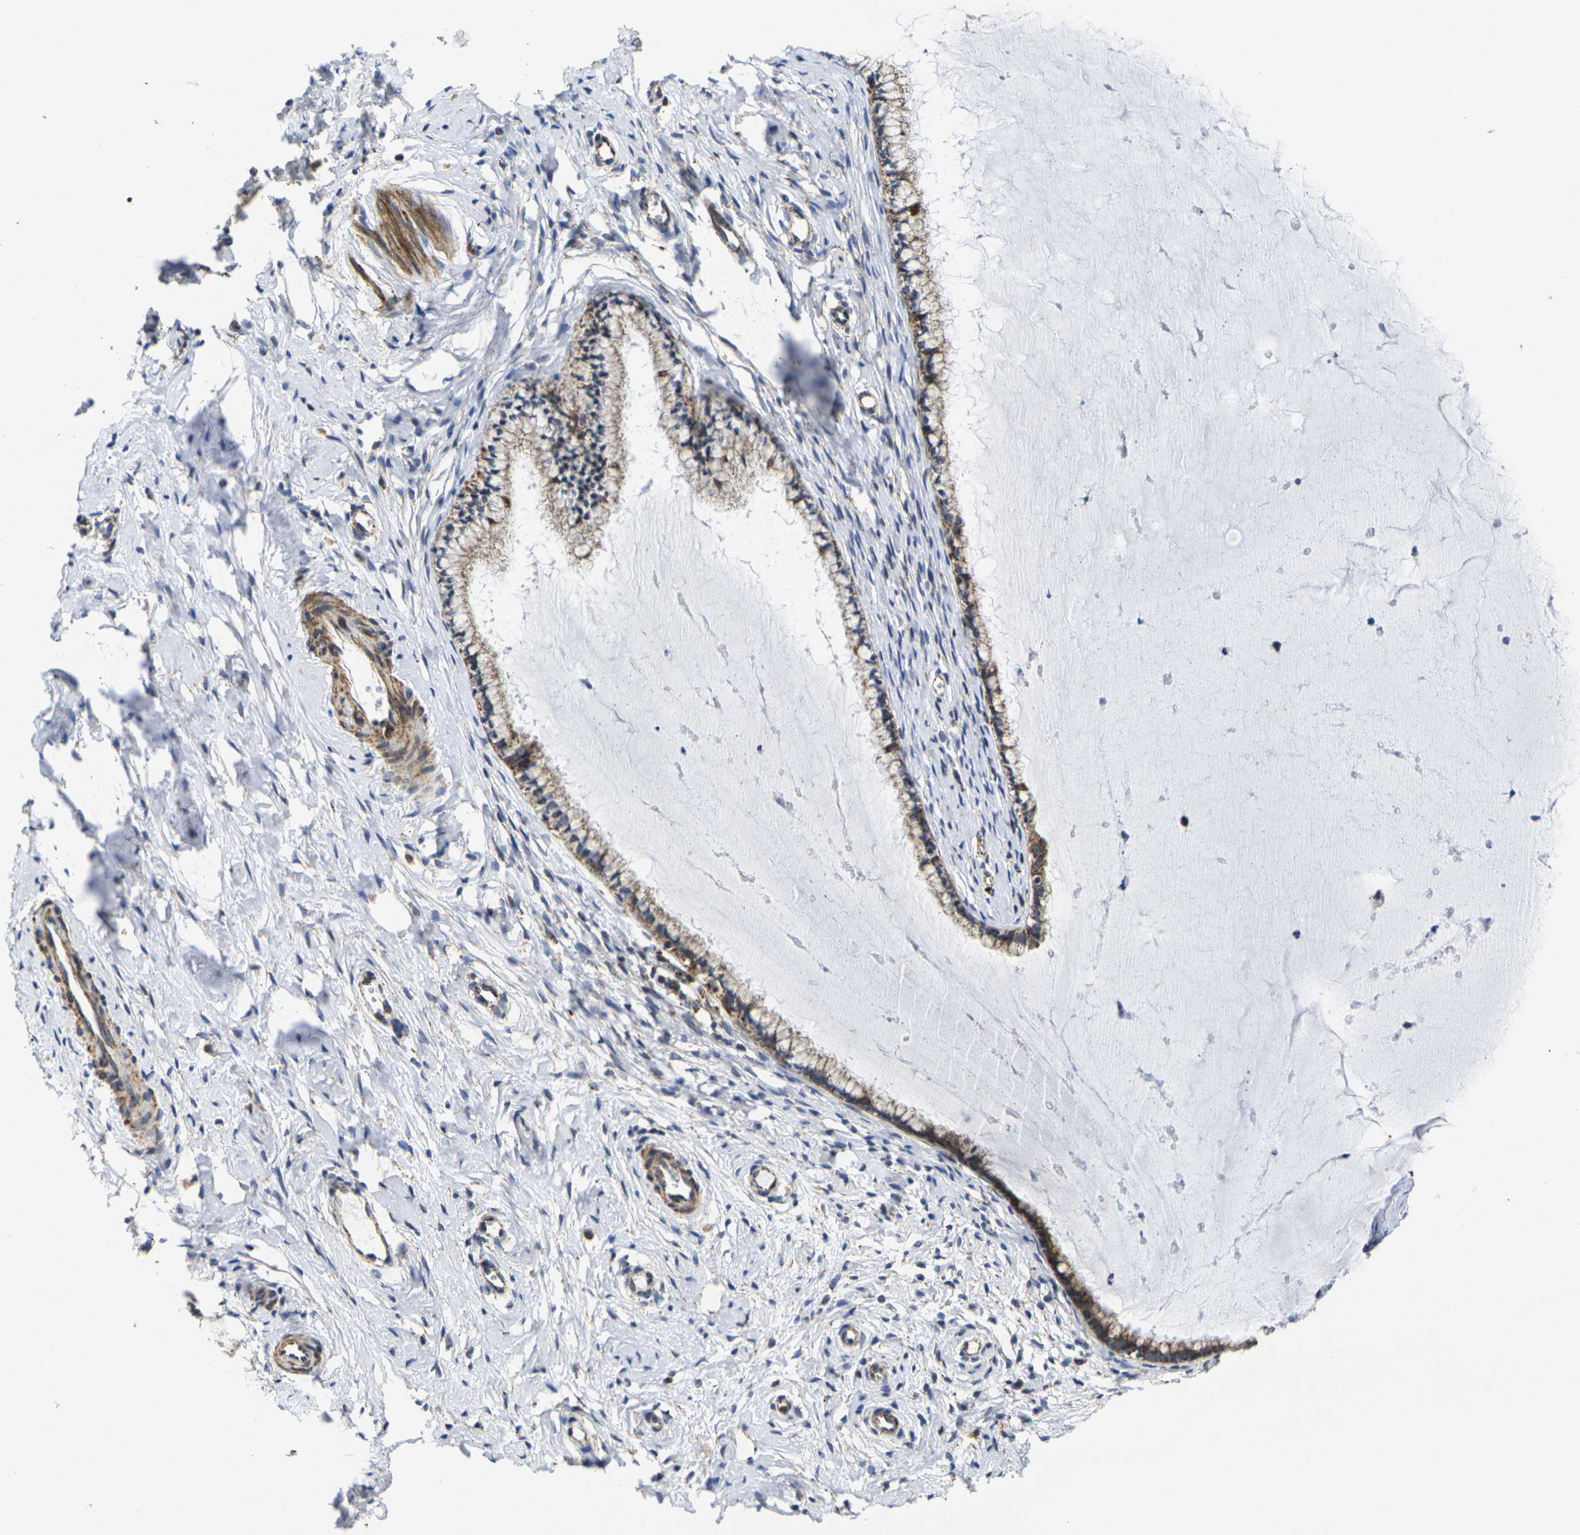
{"staining": {"intensity": "moderate", "quantity": "25%-75%", "location": "cytoplasmic/membranous"}, "tissue": "cervix", "cell_type": "Glandular cells", "image_type": "normal", "snomed": [{"axis": "morphology", "description": "Normal tissue, NOS"}, {"axis": "topography", "description": "Cervix"}], "caption": "Immunohistochemical staining of benign cervix exhibits 25%-75% levels of moderate cytoplasmic/membranous protein staining in approximately 25%-75% of glandular cells.", "gene": "P2RY11", "patient": {"sex": "female", "age": 65}}